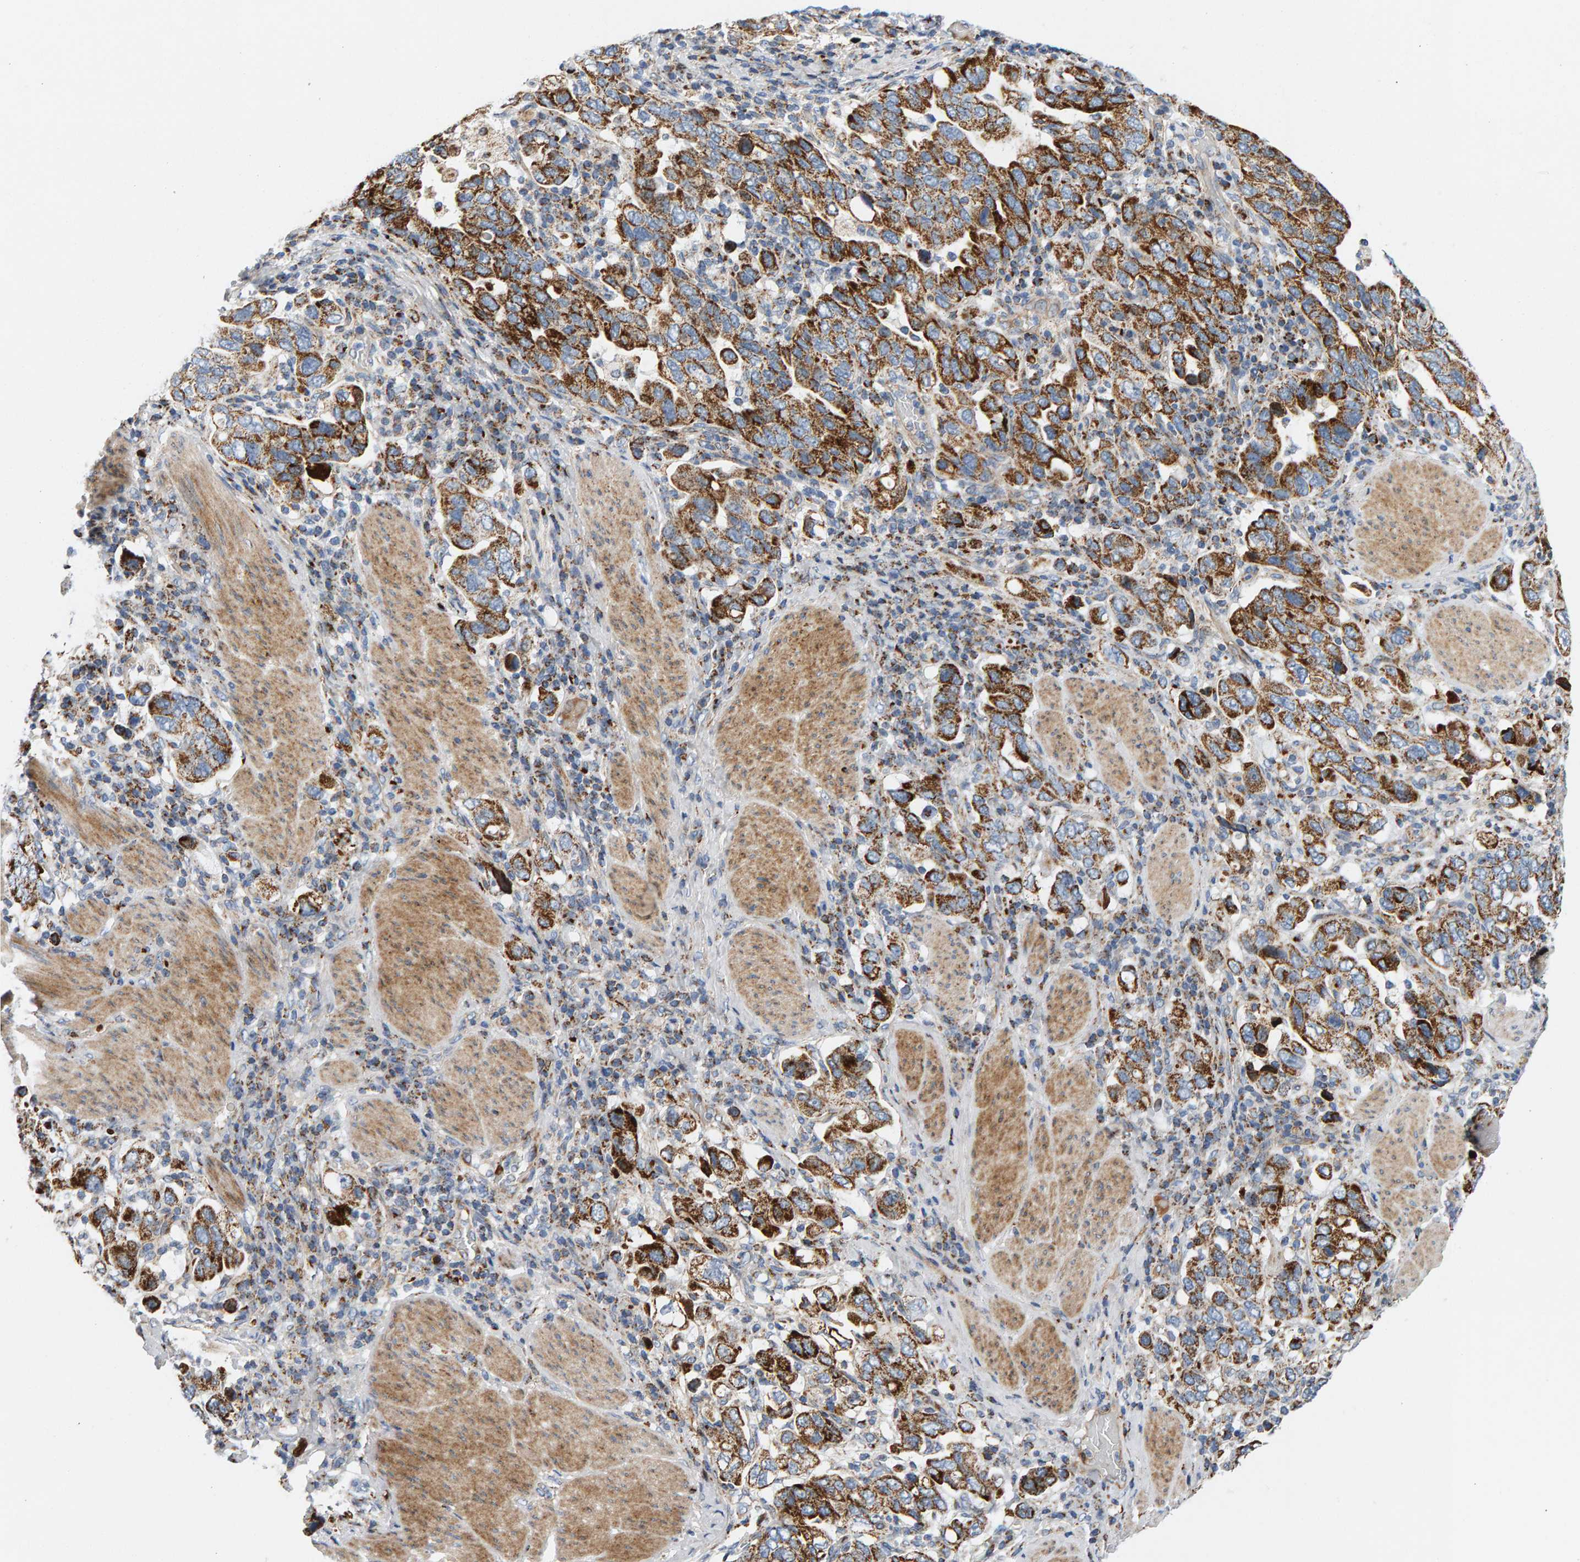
{"staining": {"intensity": "strong", "quantity": ">75%", "location": "cytoplasmic/membranous"}, "tissue": "stomach cancer", "cell_type": "Tumor cells", "image_type": "cancer", "snomed": [{"axis": "morphology", "description": "Adenocarcinoma, NOS"}, {"axis": "topography", "description": "Stomach, upper"}], "caption": "This image reveals immunohistochemistry (IHC) staining of stomach cancer, with high strong cytoplasmic/membranous positivity in approximately >75% of tumor cells.", "gene": "GGTA1", "patient": {"sex": "male", "age": 62}}